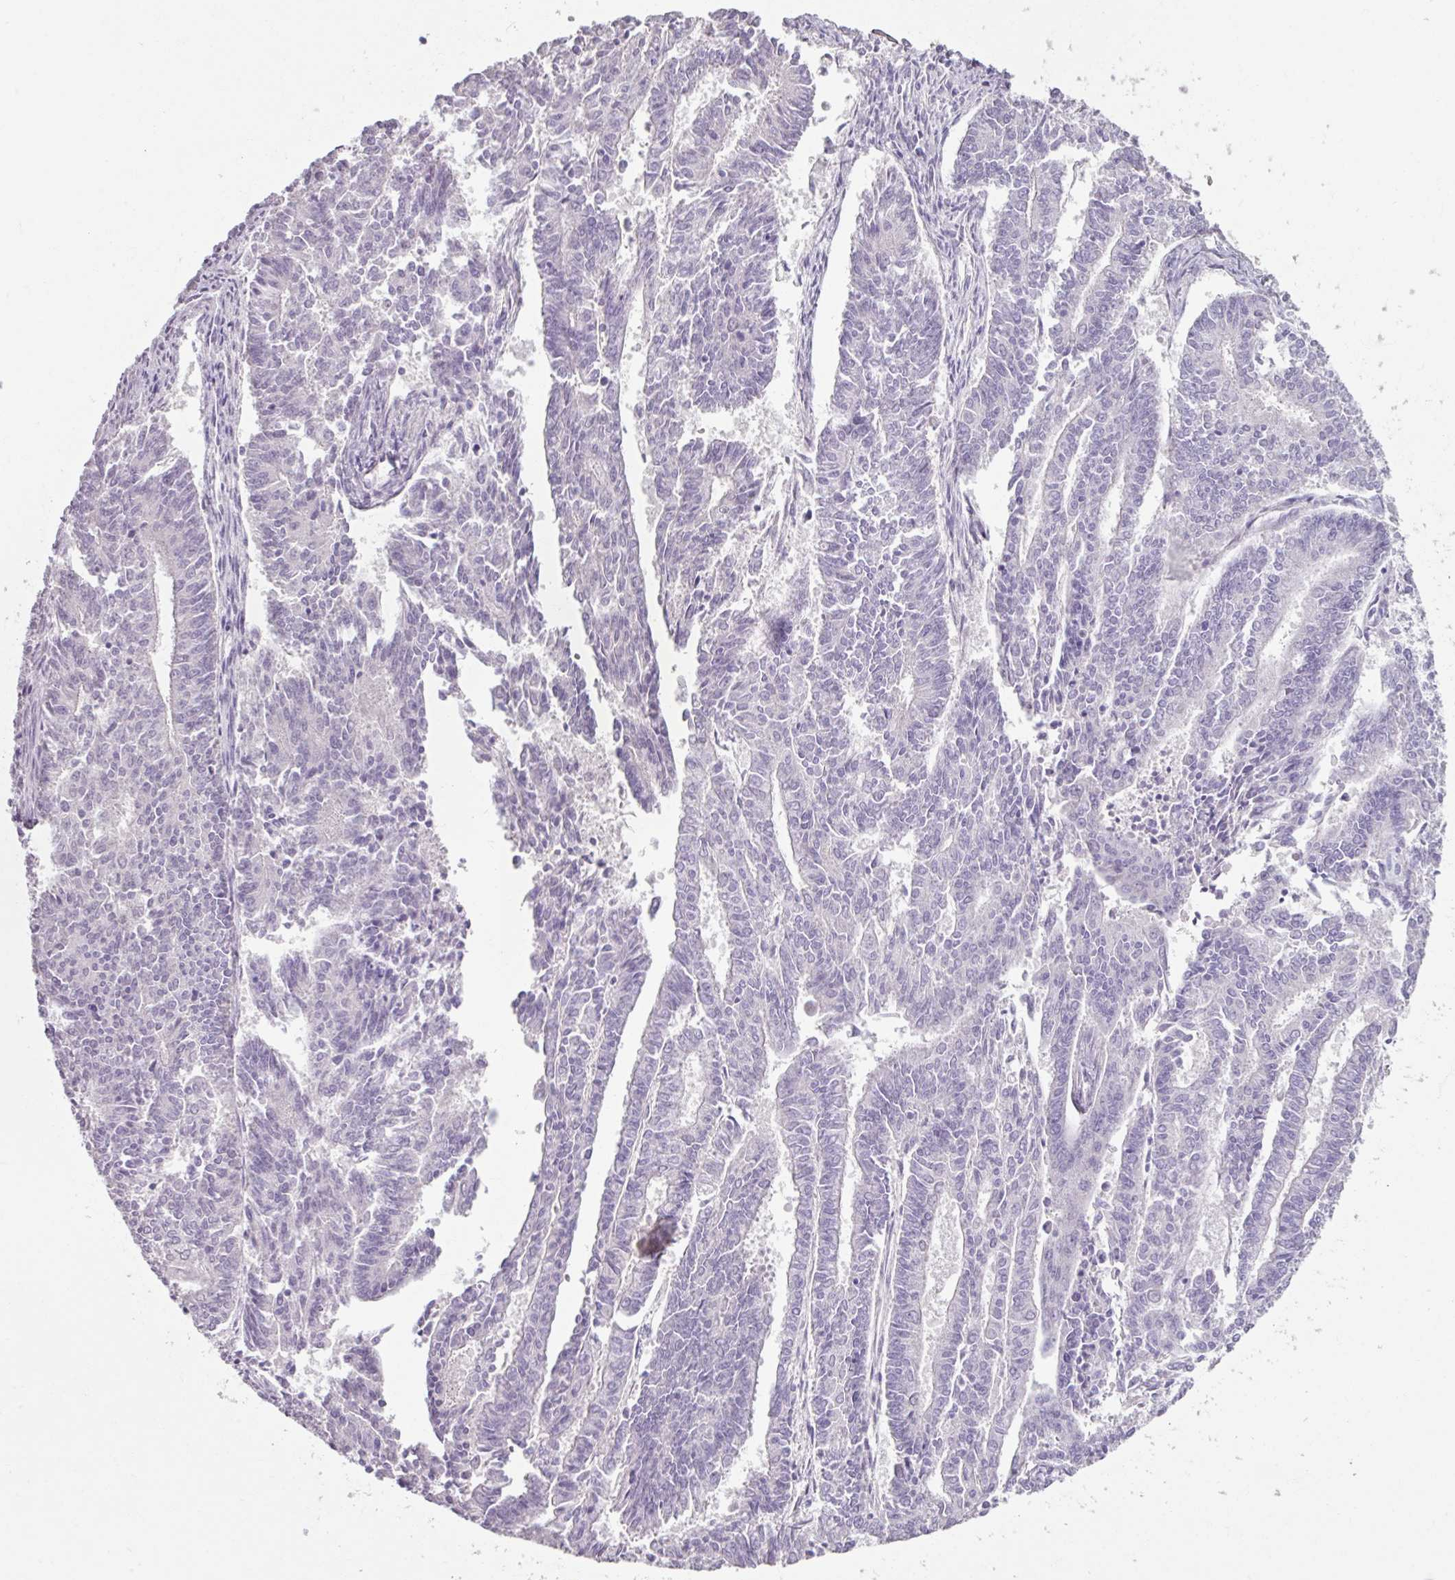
{"staining": {"intensity": "negative", "quantity": "none", "location": "none"}, "tissue": "endometrial cancer", "cell_type": "Tumor cells", "image_type": "cancer", "snomed": [{"axis": "morphology", "description": "Adenocarcinoma, NOS"}, {"axis": "topography", "description": "Endometrium"}], "caption": "High power microscopy image of an immunohistochemistry (IHC) image of adenocarcinoma (endometrial), revealing no significant positivity in tumor cells.", "gene": "SLC27A5", "patient": {"sex": "female", "age": 59}}